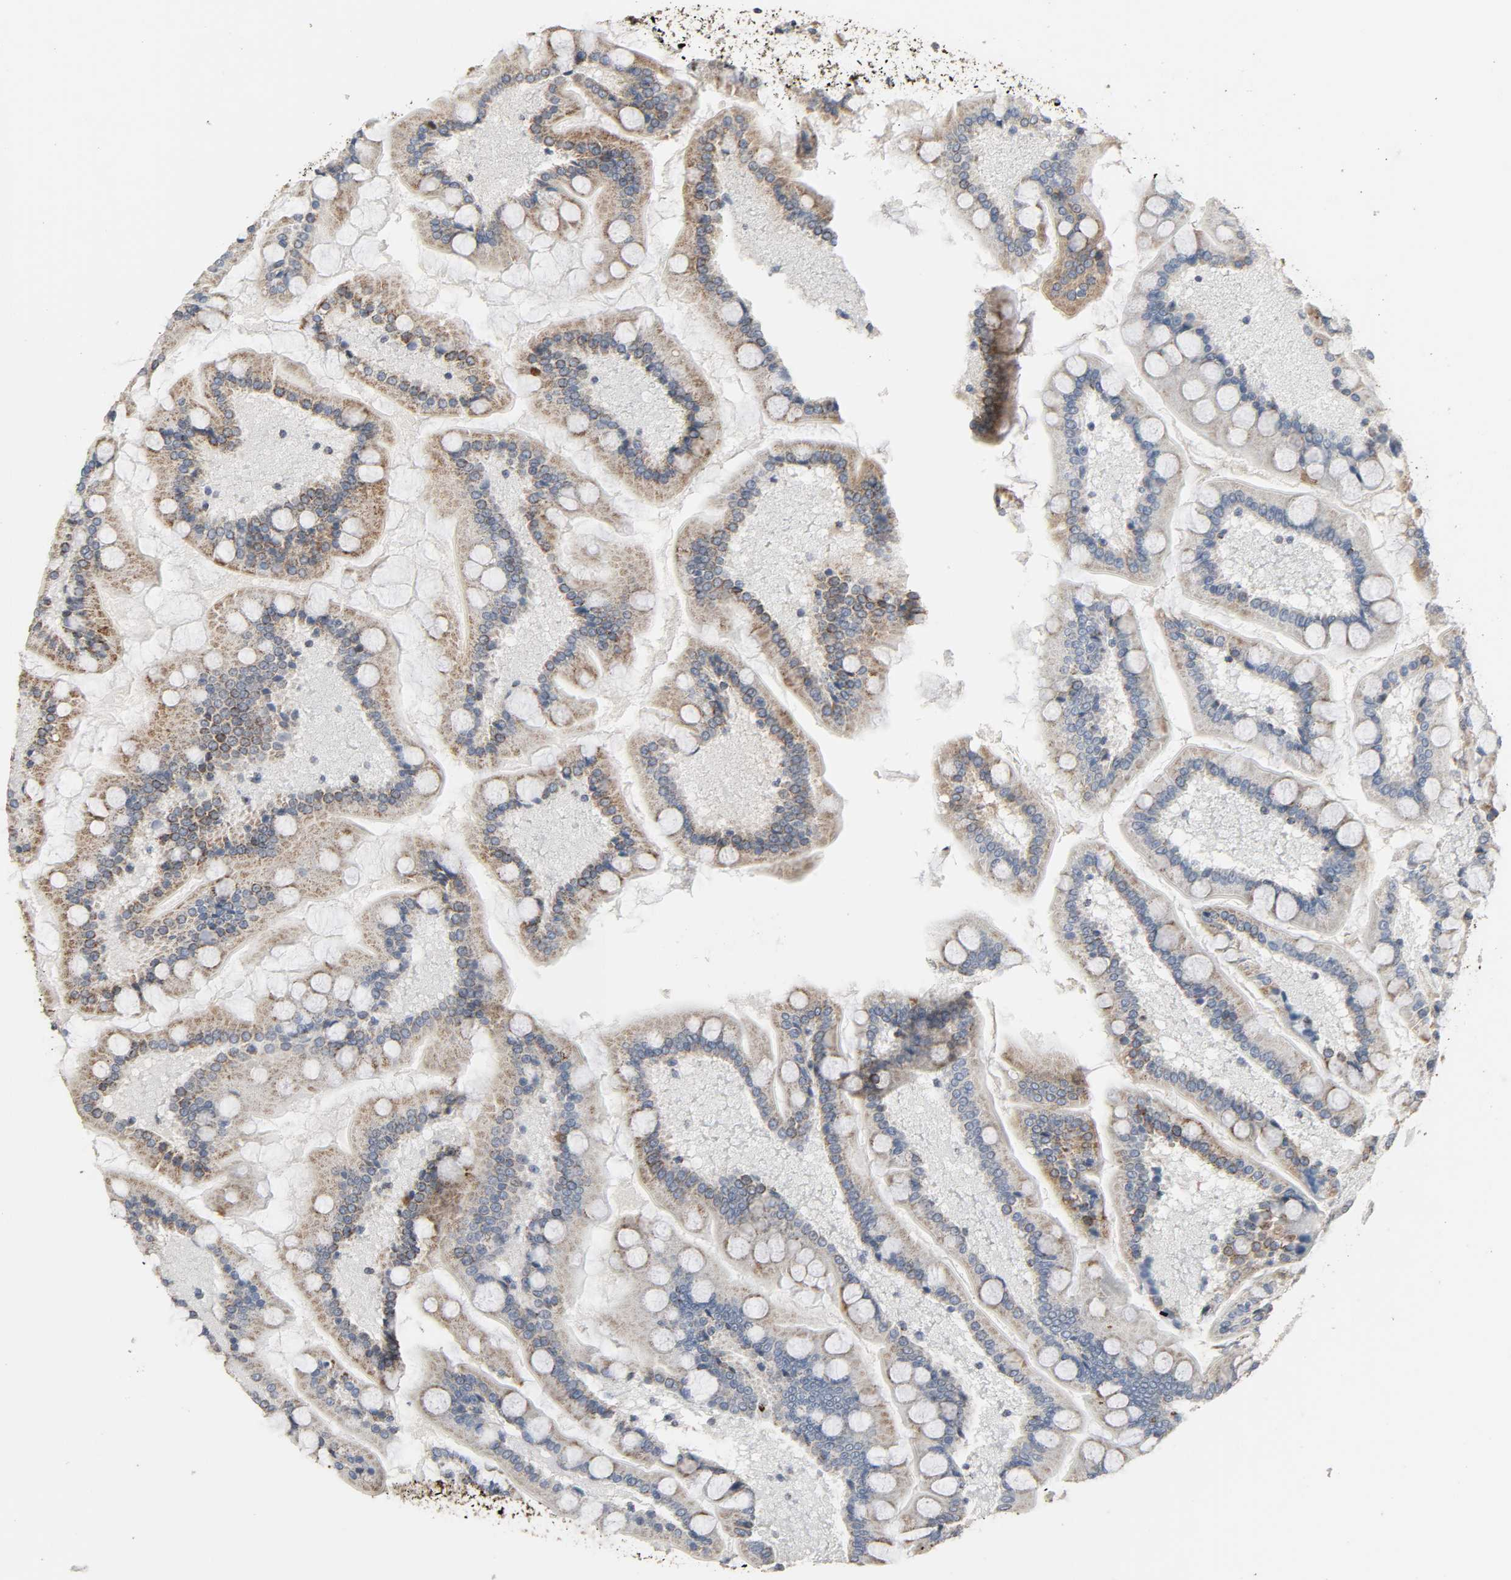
{"staining": {"intensity": "strong", "quantity": "25%-75%", "location": "cytoplasmic/membranous"}, "tissue": "small intestine", "cell_type": "Glandular cells", "image_type": "normal", "snomed": [{"axis": "morphology", "description": "Normal tissue, NOS"}, {"axis": "topography", "description": "Small intestine"}], "caption": "IHC image of unremarkable small intestine stained for a protein (brown), which exhibits high levels of strong cytoplasmic/membranous expression in approximately 25%-75% of glandular cells.", "gene": "ACAT1", "patient": {"sex": "male", "age": 41}}